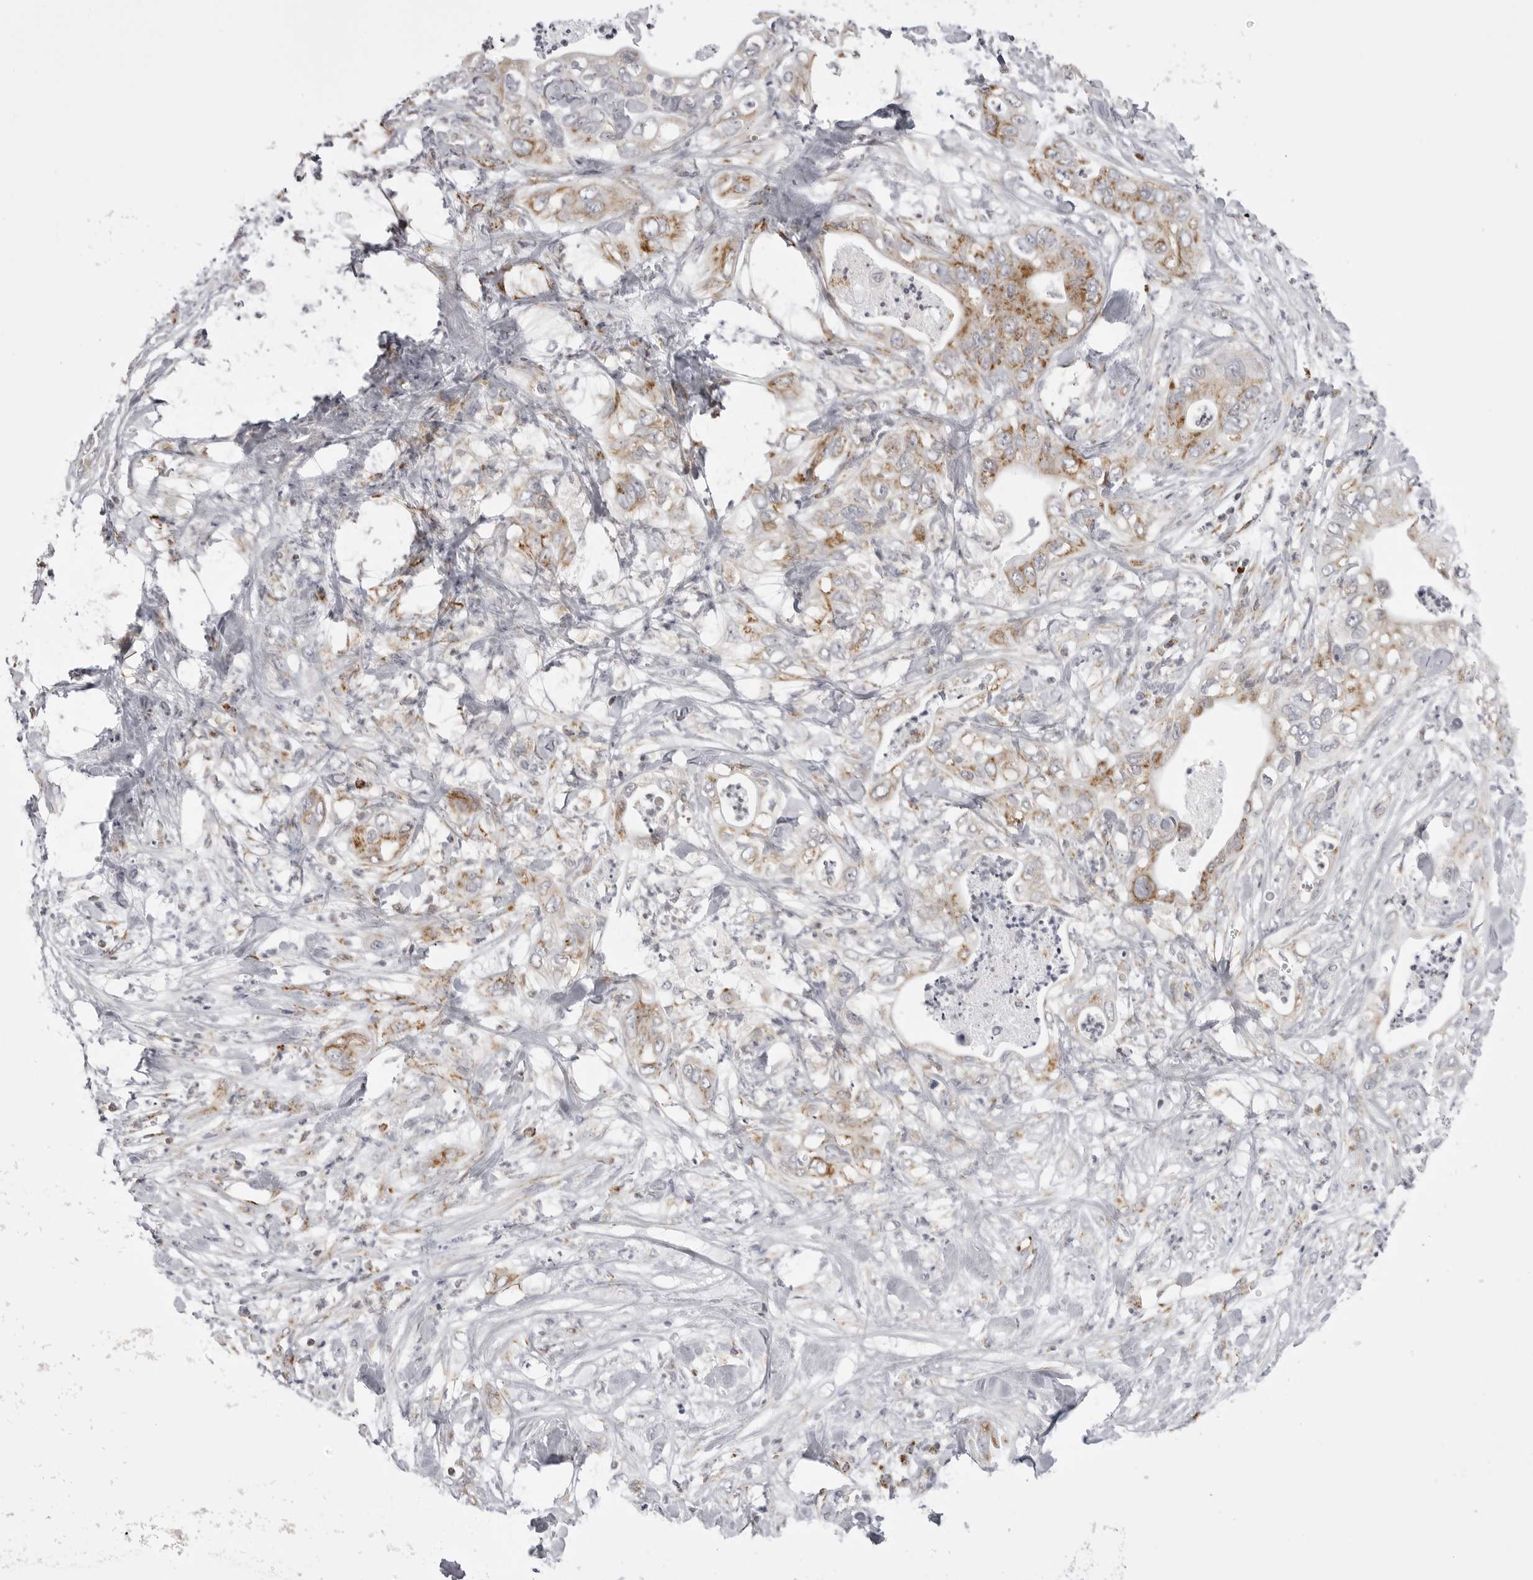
{"staining": {"intensity": "moderate", "quantity": ">75%", "location": "cytoplasmic/membranous"}, "tissue": "pancreatic cancer", "cell_type": "Tumor cells", "image_type": "cancer", "snomed": [{"axis": "morphology", "description": "Adenocarcinoma, NOS"}, {"axis": "topography", "description": "Pancreas"}], "caption": "Immunohistochemistry (IHC) image of neoplastic tissue: pancreatic adenocarcinoma stained using immunohistochemistry exhibits medium levels of moderate protein expression localized specifically in the cytoplasmic/membranous of tumor cells, appearing as a cytoplasmic/membranous brown color.", "gene": "TUFM", "patient": {"sex": "female", "age": 78}}